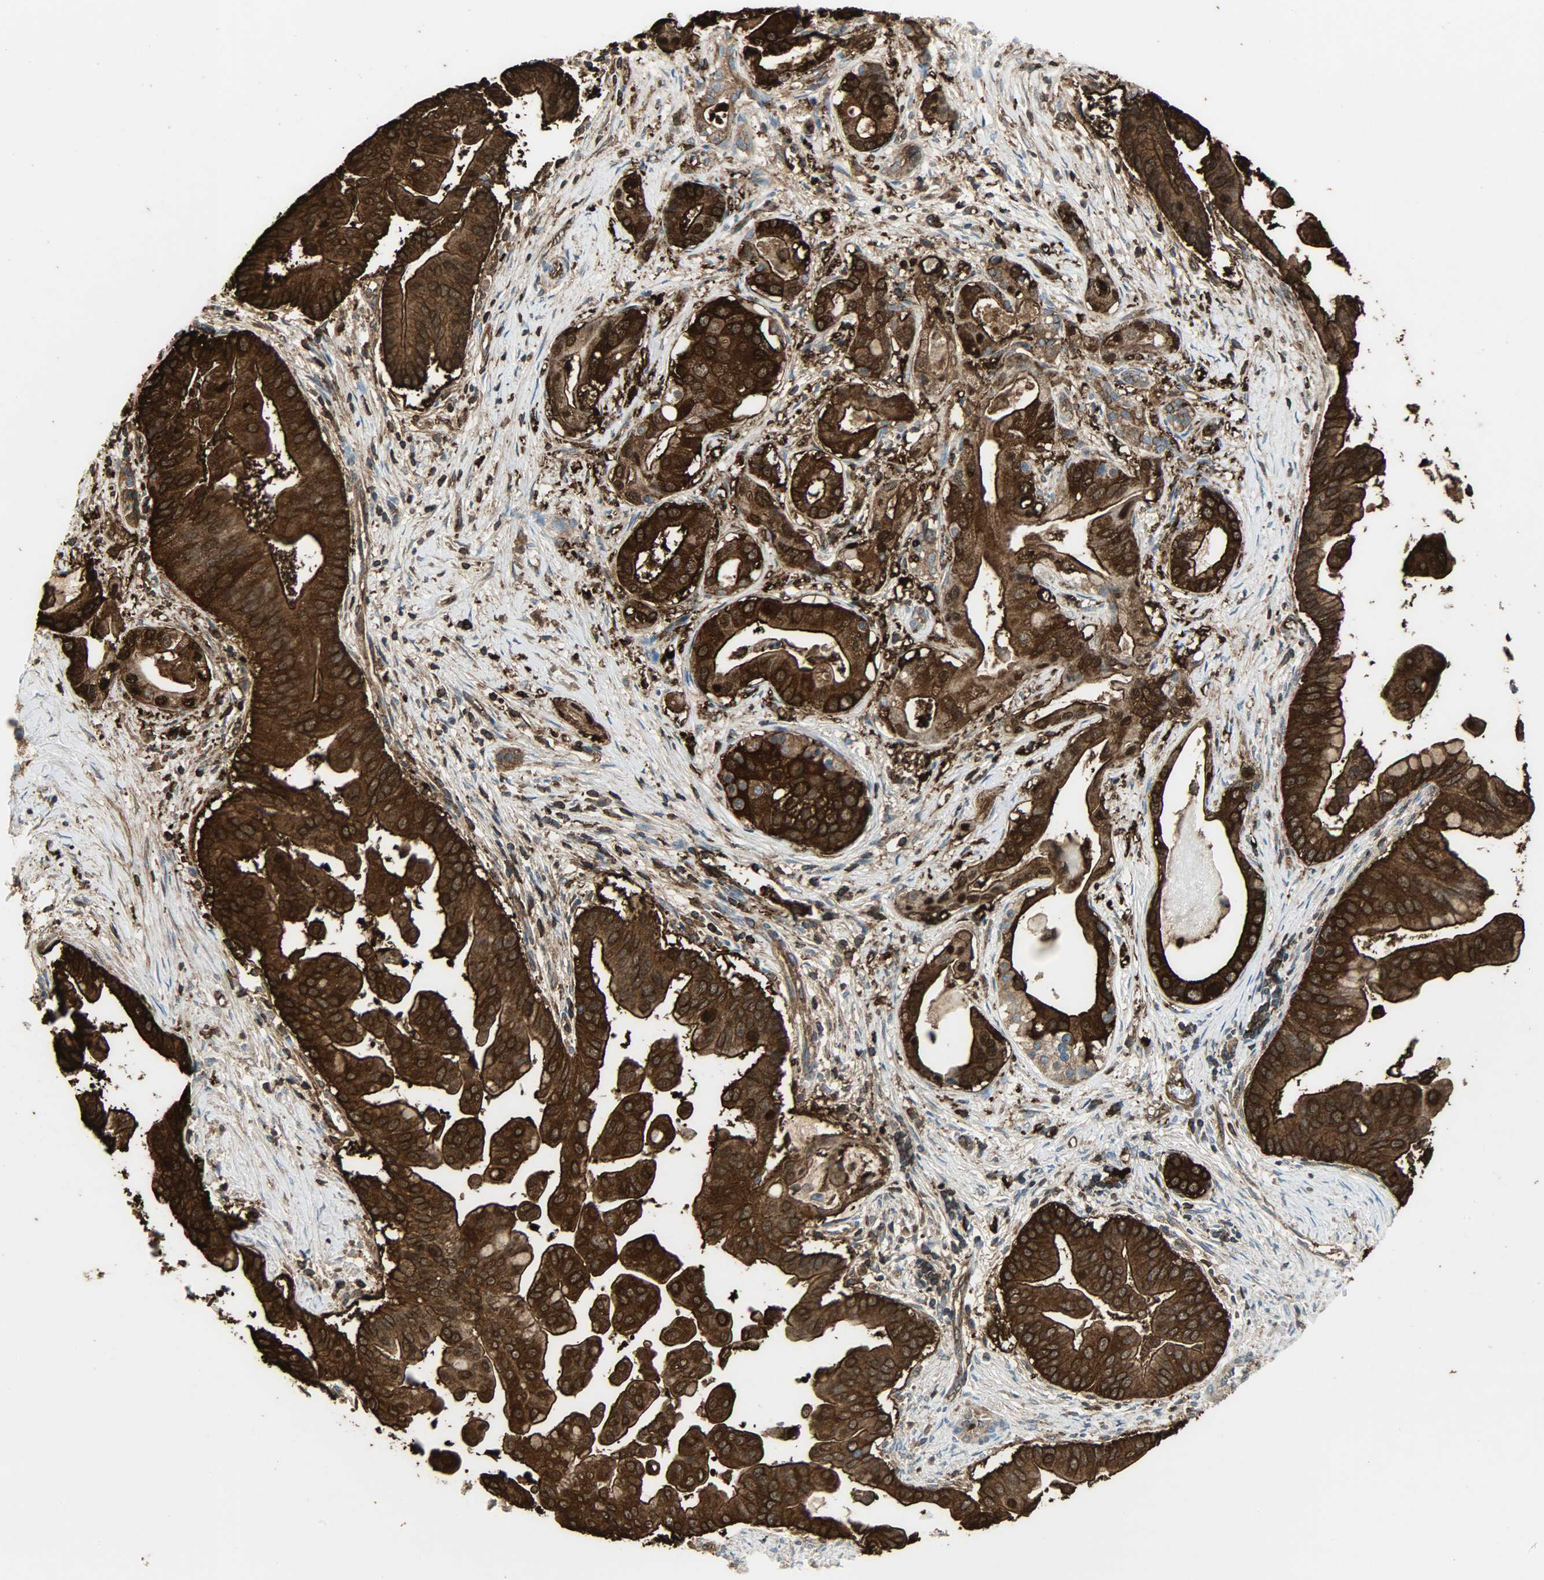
{"staining": {"intensity": "strong", "quantity": ">75%", "location": "cytoplasmic/membranous,nuclear"}, "tissue": "pancreatic cancer", "cell_type": "Tumor cells", "image_type": "cancer", "snomed": [{"axis": "morphology", "description": "Adenocarcinoma, NOS"}, {"axis": "topography", "description": "Pancreas"}], "caption": "DAB (3,3'-diaminobenzidine) immunohistochemical staining of pancreatic cancer (adenocarcinoma) demonstrates strong cytoplasmic/membranous and nuclear protein positivity in approximately >75% of tumor cells. The protein is shown in brown color, while the nuclei are stained blue.", "gene": "VASP", "patient": {"sex": "female", "age": 75}}